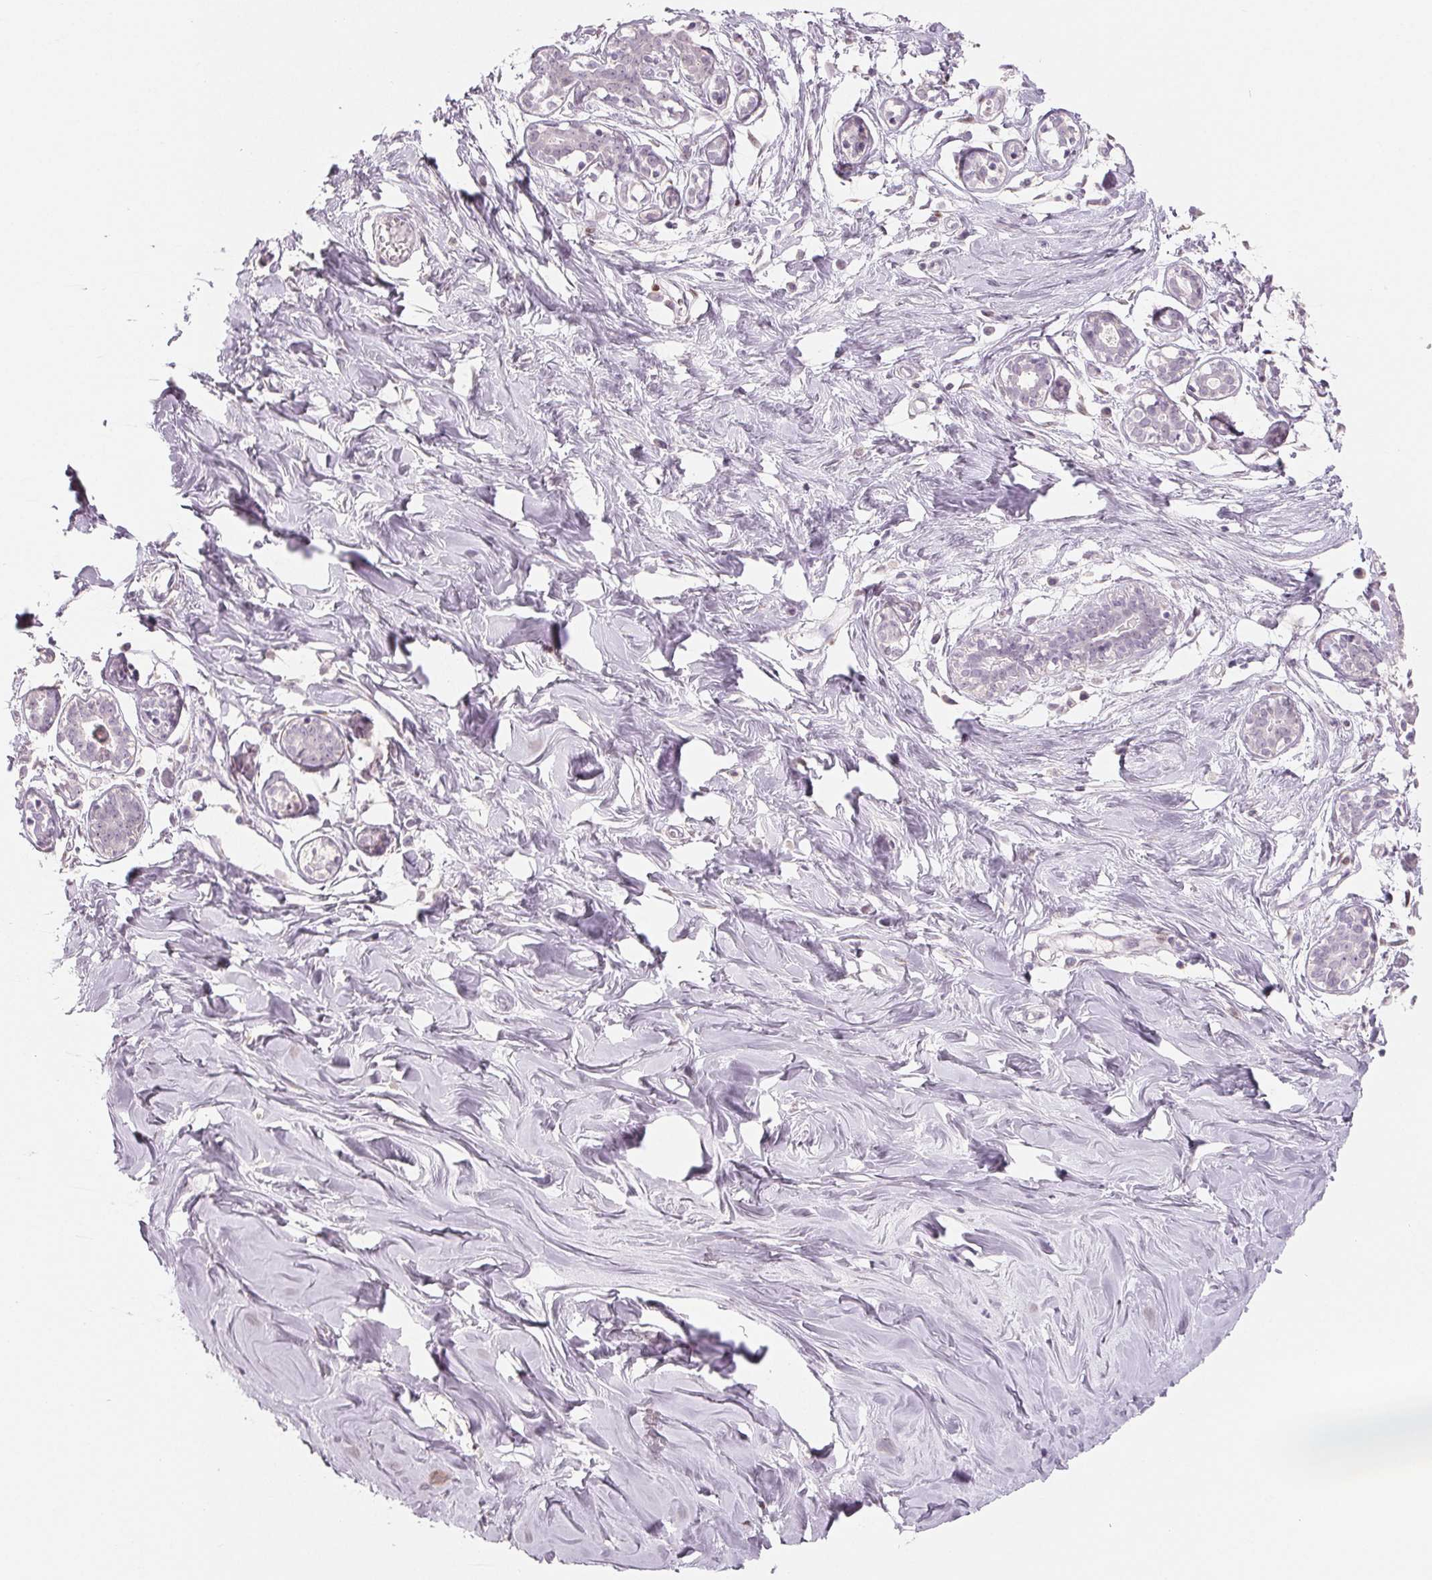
{"staining": {"intensity": "negative", "quantity": "none", "location": "none"}, "tissue": "breast", "cell_type": "Adipocytes", "image_type": "normal", "snomed": [{"axis": "morphology", "description": "Normal tissue, NOS"}, {"axis": "topography", "description": "Breast"}], "caption": "A histopathology image of breast stained for a protein demonstrates no brown staining in adipocytes. (DAB immunohistochemistry (IHC) with hematoxylin counter stain).", "gene": "SMARCD3", "patient": {"sex": "female", "age": 27}}